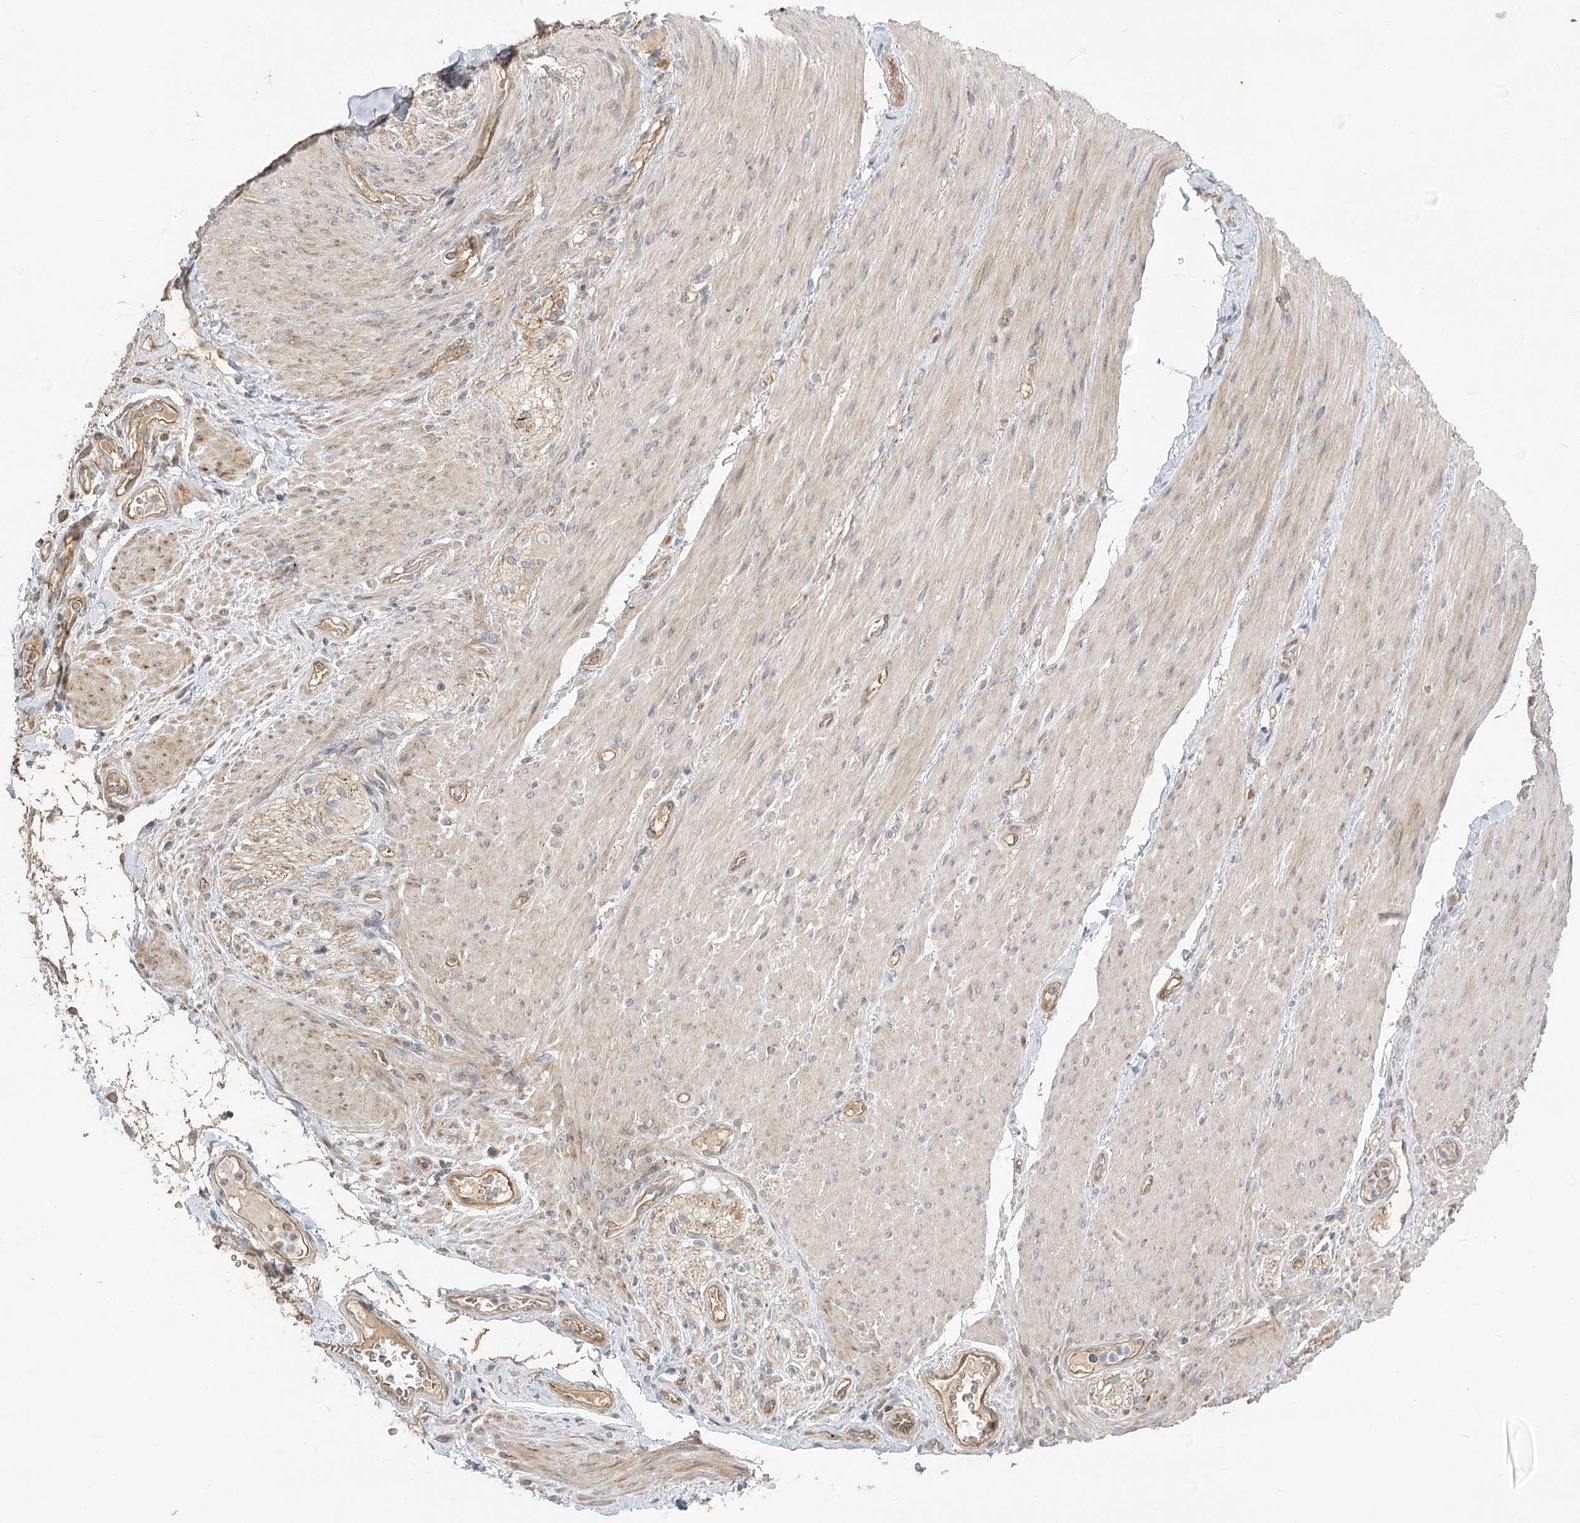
{"staining": {"intensity": "weak", "quantity": "25%-75%", "location": "cytoplasmic/membranous"}, "tissue": "adipose tissue", "cell_type": "Adipocytes", "image_type": "normal", "snomed": [{"axis": "morphology", "description": "Normal tissue, NOS"}, {"axis": "topography", "description": "Colon"}, {"axis": "topography", "description": "Peripheral nerve tissue"}], "caption": "Immunohistochemical staining of unremarkable human adipose tissue displays weak cytoplasmic/membranous protein expression in approximately 25%-75% of adipocytes. Using DAB (3,3'-diaminobenzidine) (brown) and hematoxylin (blue) stains, captured at high magnification using brightfield microscopy.", "gene": "GUCY2C", "patient": {"sex": "female", "age": 61}}